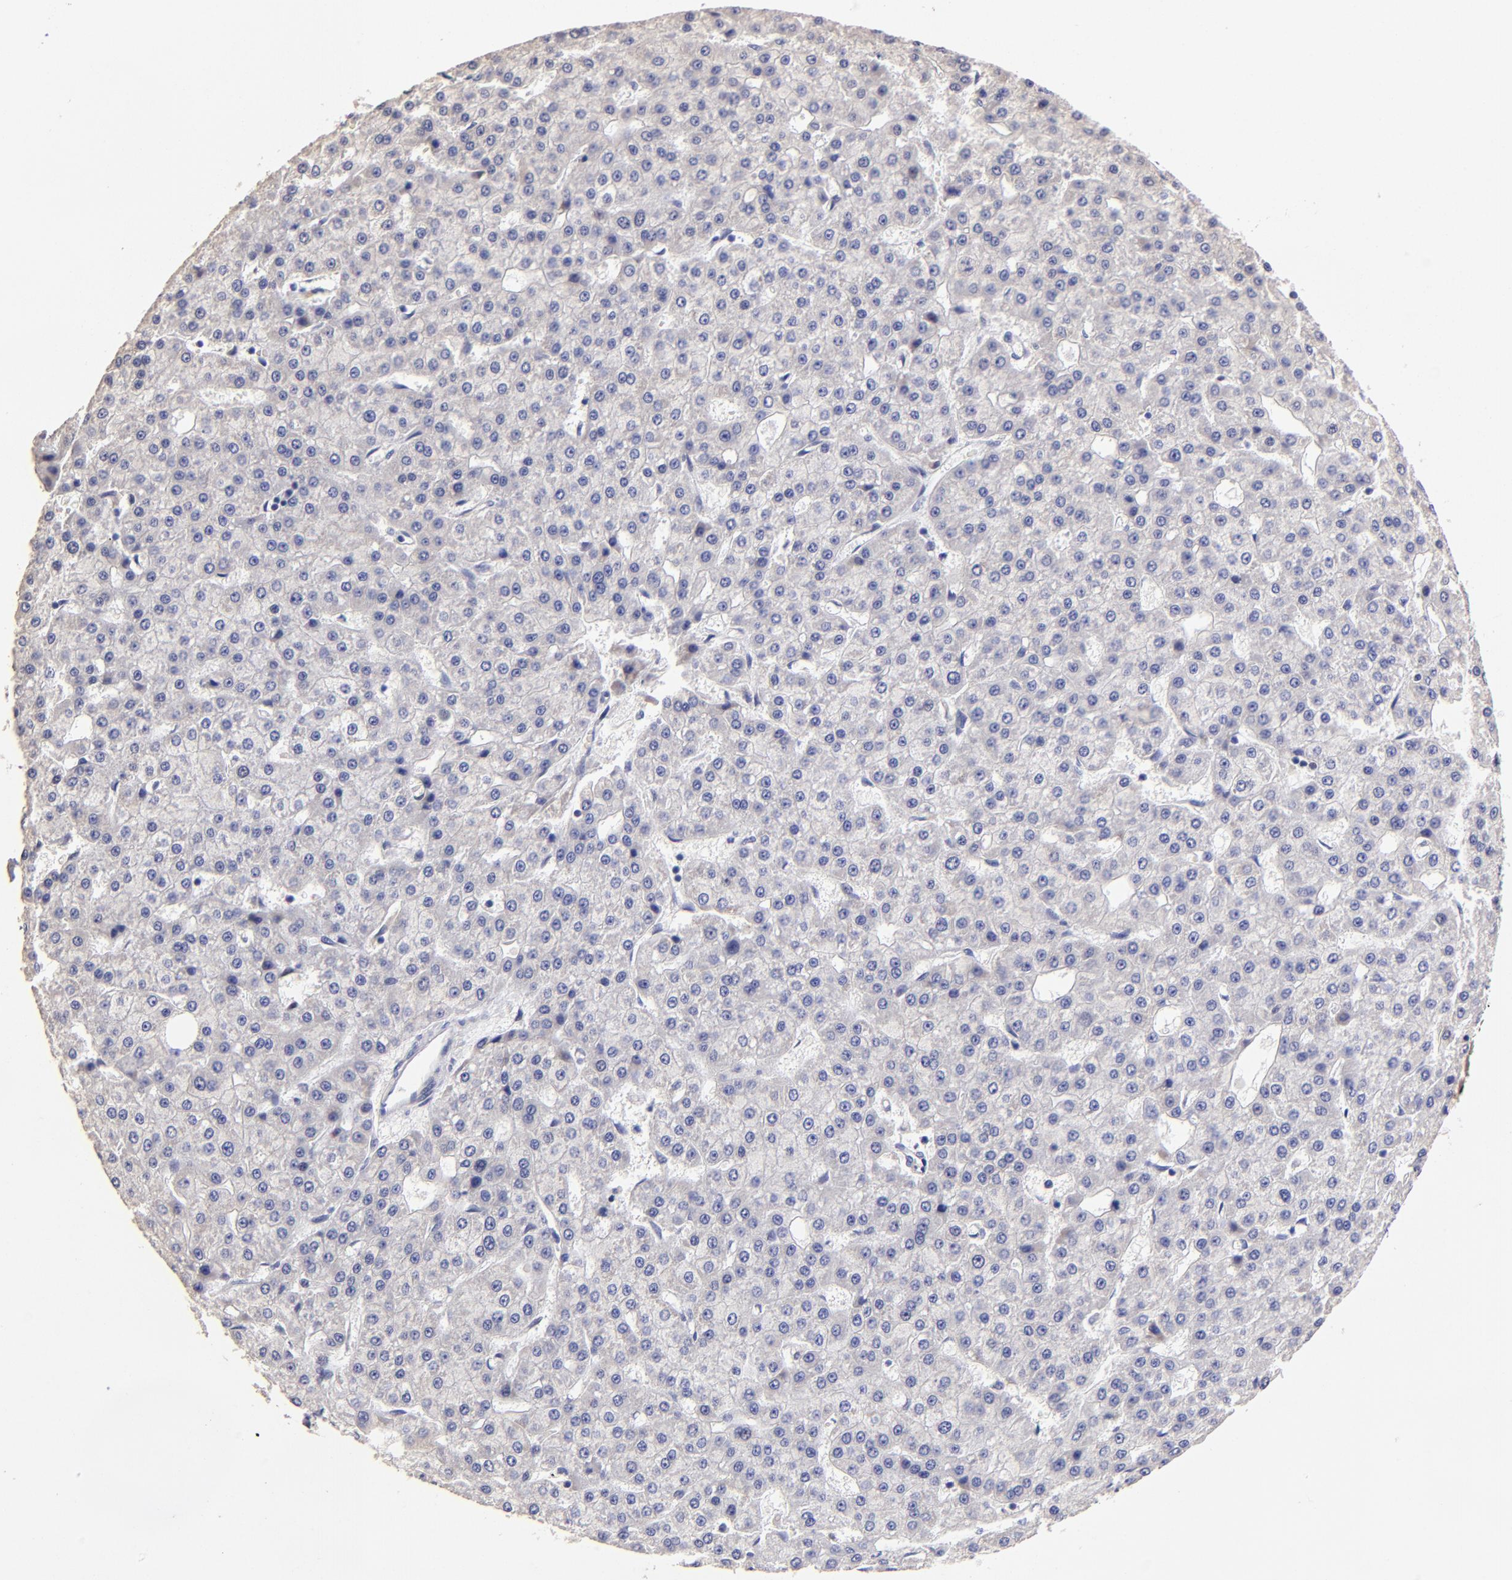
{"staining": {"intensity": "weak", "quantity": ">75%", "location": "cytoplasmic/membranous"}, "tissue": "liver cancer", "cell_type": "Tumor cells", "image_type": "cancer", "snomed": [{"axis": "morphology", "description": "Carcinoma, Hepatocellular, NOS"}, {"axis": "topography", "description": "Liver"}], "caption": "Liver cancer stained with IHC demonstrates weak cytoplasmic/membranous expression in about >75% of tumor cells.", "gene": "DNMT1", "patient": {"sex": "male", "age": 47}}